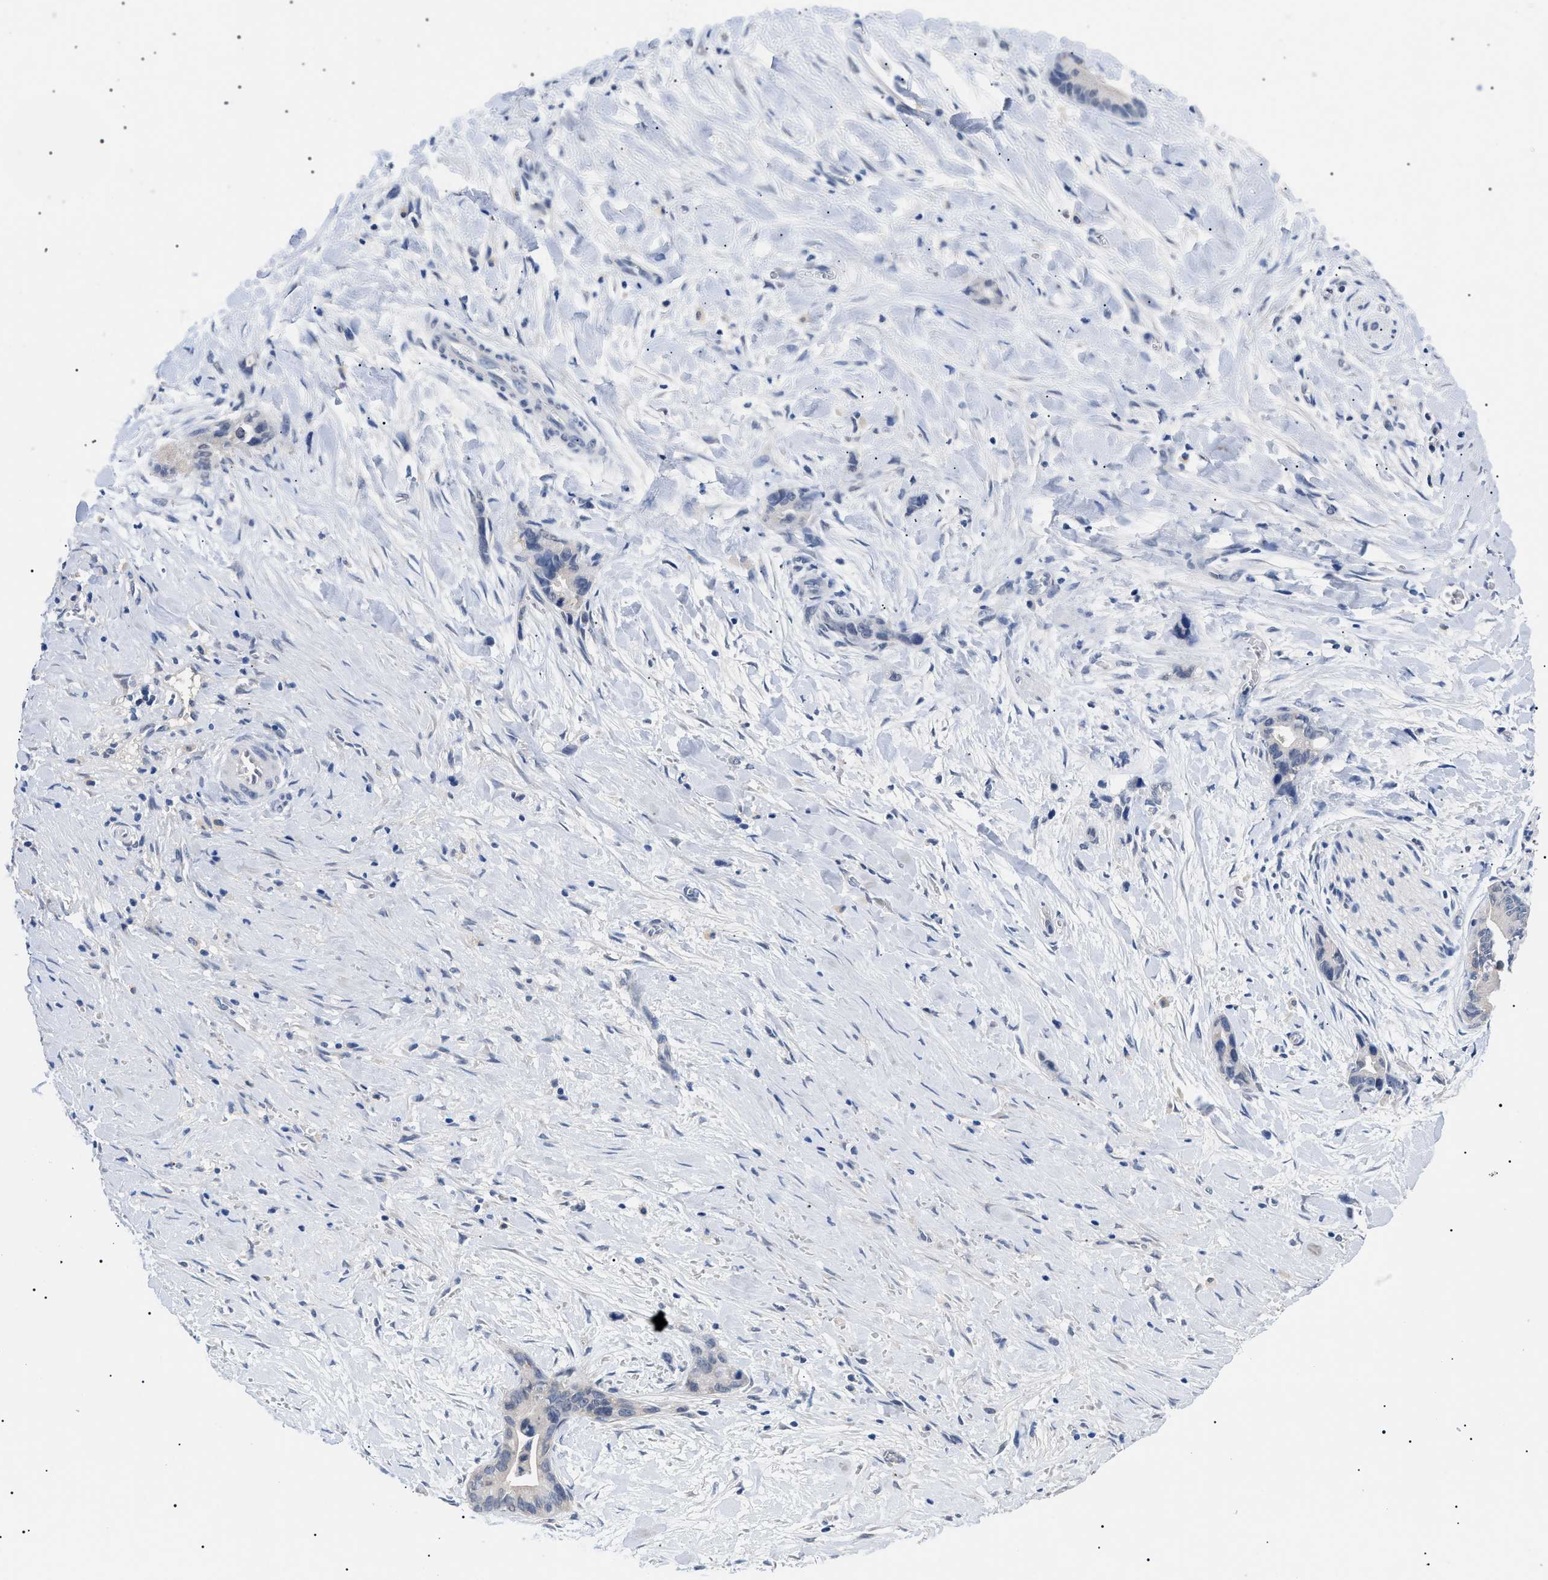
{"staining": {"intensity": "negative", "quantity": "none", "location": "none"}, "tissue": "liver cancer", "cell_type": "Tumor cells", "image_type": "cancer", "snomed": [{"axis": "morphology", "description": "Cholangiocarcinoma"}, {"axis": "topography", "description": "Liver"}], "caption": "There is no significant positivity in tumor cells of liver cholangiocarcinoma.", "gene": "PRRT2", "patient": {"sex": "female", "age": 55}}